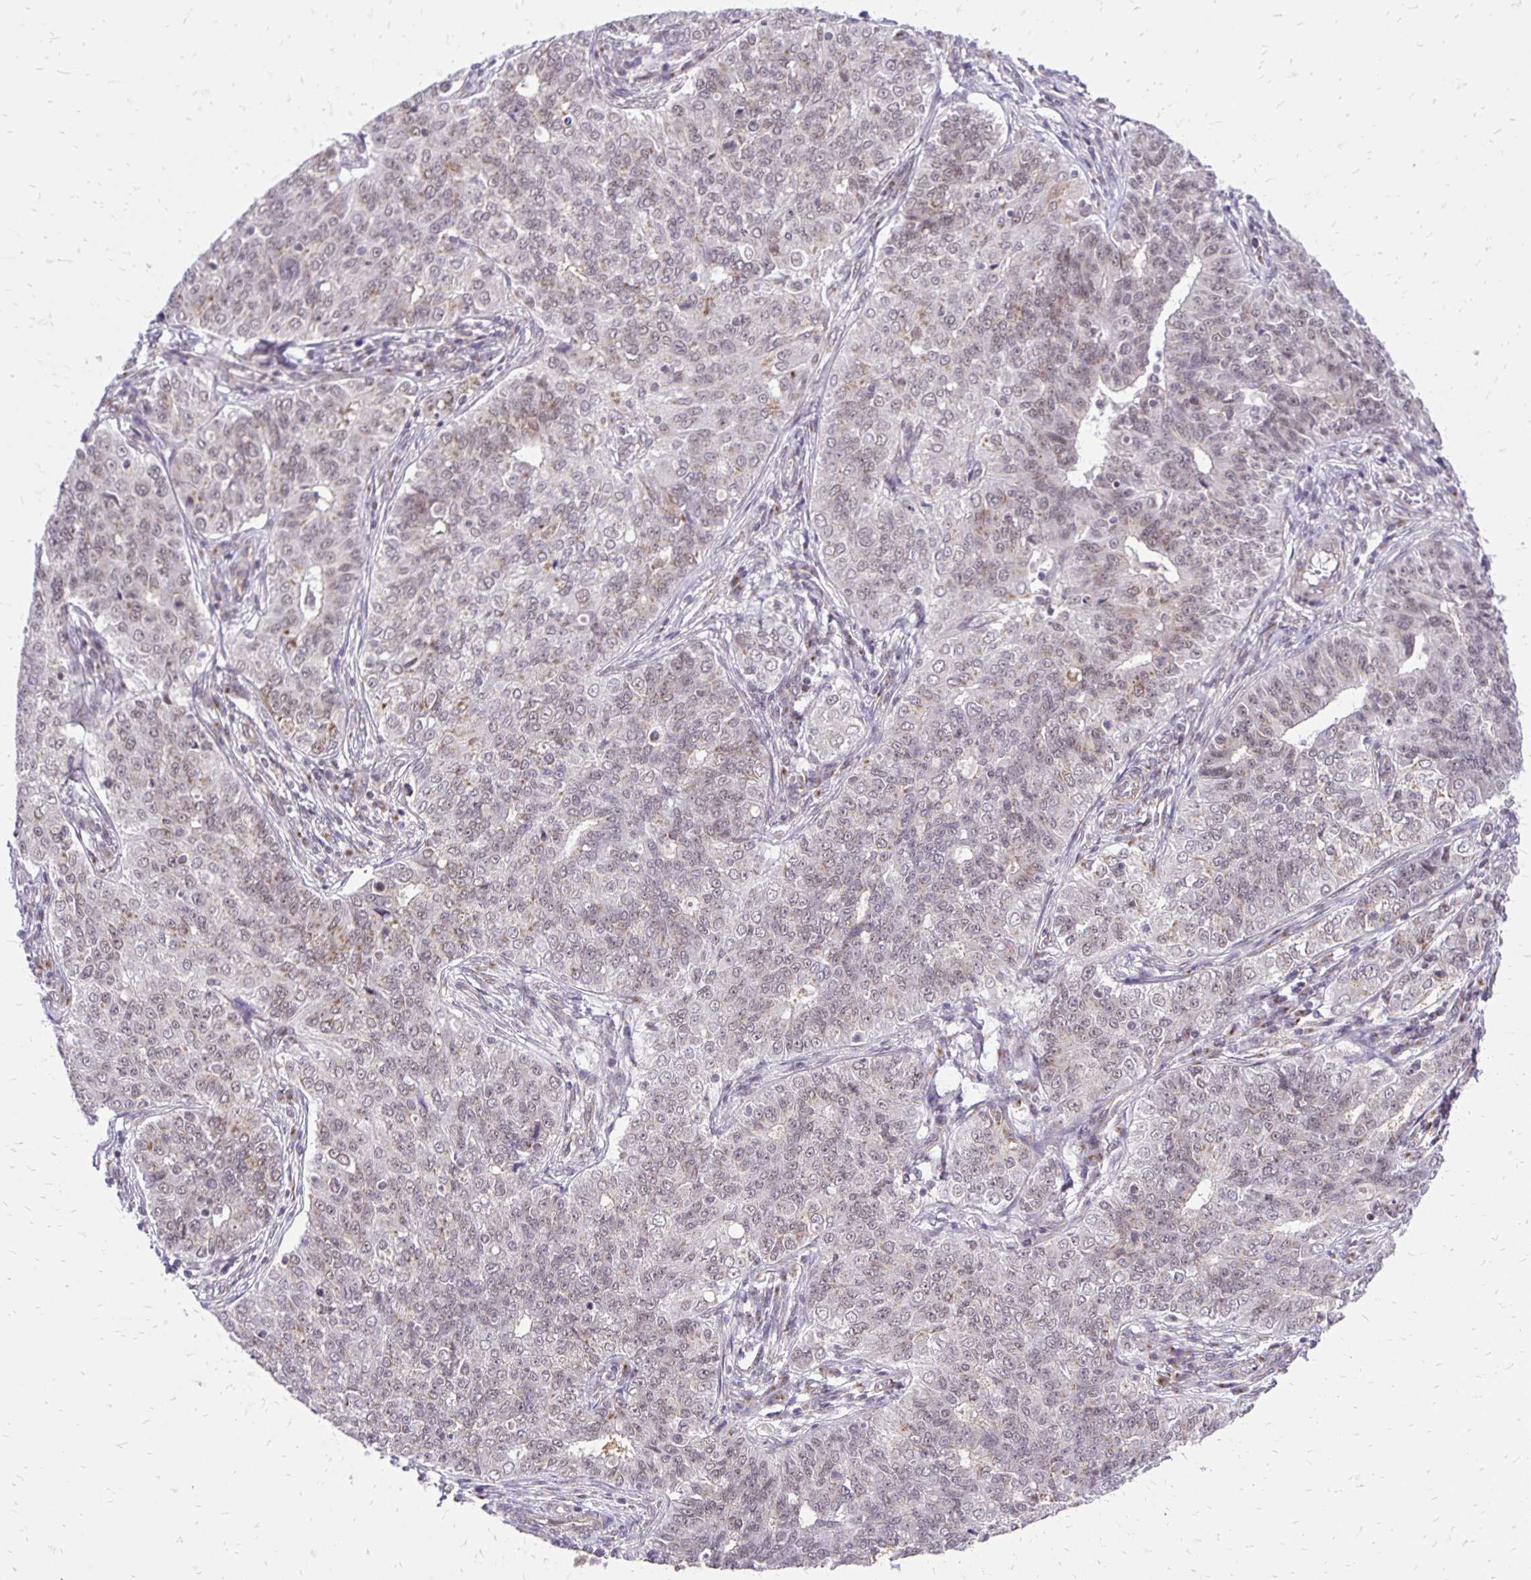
{"staining": {"intensity": "negative", "quantity": "none", "location": "none"}, "tissue": "endometrial cancer", "cell_type": "Tumor cells", "image_type": "cancer", "snomed": [{"axis": "morphology", "description": "Adenocarcinoma, NOS"}, {"axis": "topography", "description": "Endometrium"}], "caption": "Immunohistochemistry (IHC) of human endometrial cancer (adenocarcinoma) displays no expression in tumor cells.", "gene": "GOLGA5", "patient": {"sex": "female", "age": 43}}